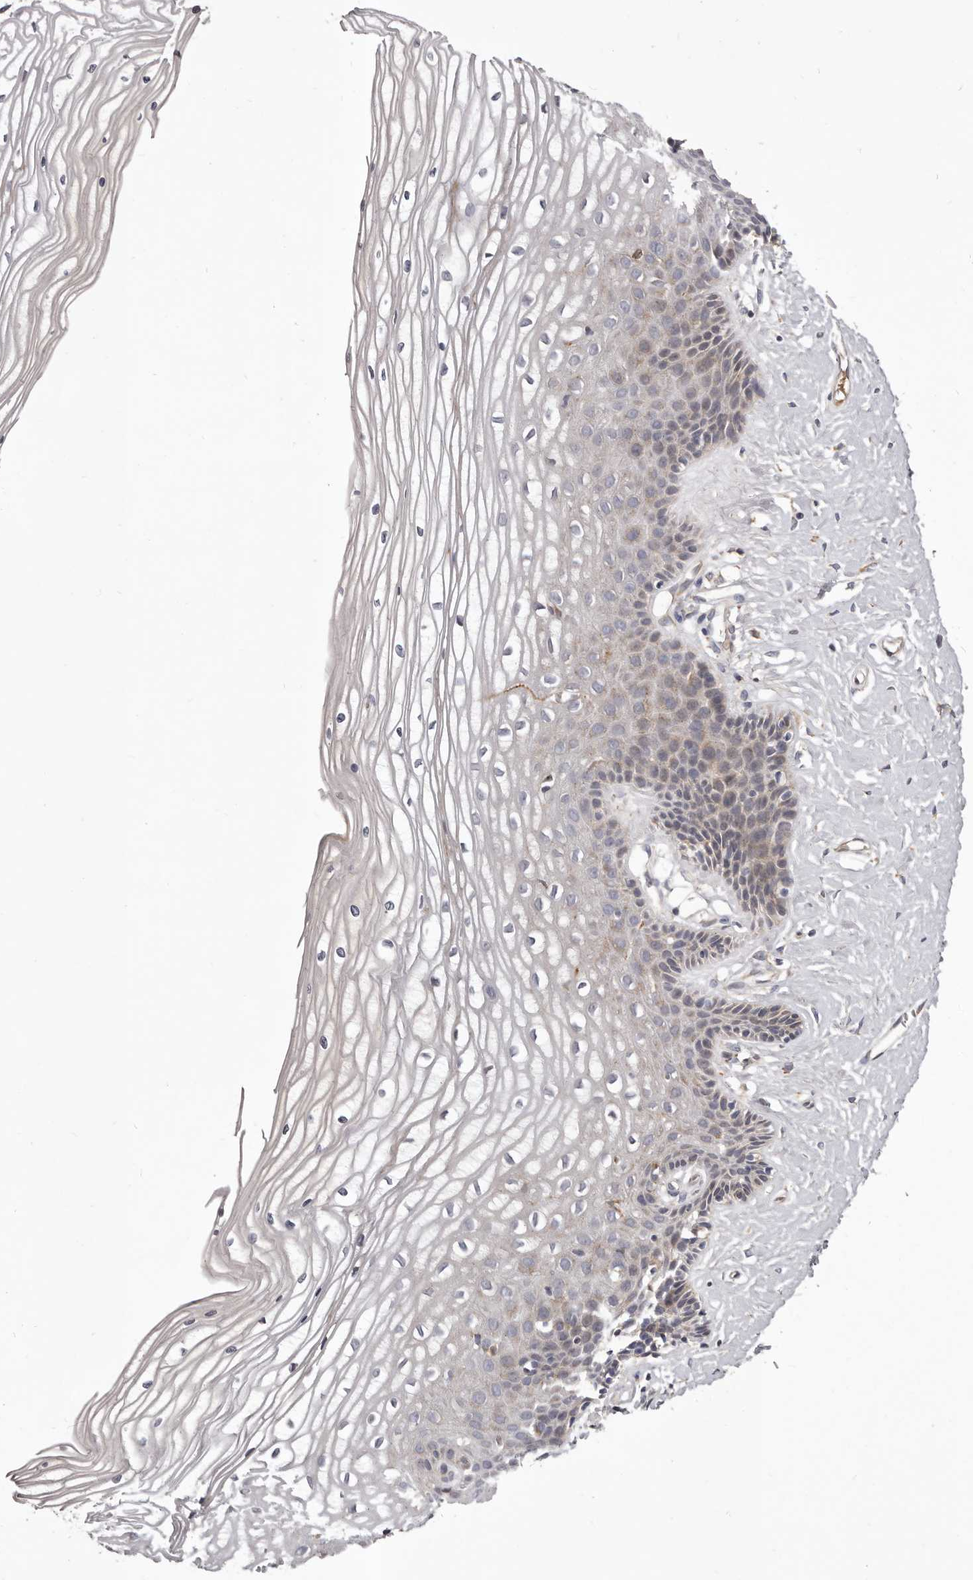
{"staining": {"intensity": "weak", "quantity": "25%-75%", "location": "cytoplasmic/membranous"}, "tissue": "vagina", "cell_type": "Squamous epithelial cells", "image_type": "normal", "snomed": [{"axis": "morphology", "description": "Normal tissue, NOS"}, {"axis": "topography", "description": "Vagina"}, {"axis": "topography", "description": "Cervix"}], "caption": "Vagina stained with DAB immunohistochemistry exhibits low levels of weak cytoplasmic/membranous expression in approximately 25%-75% of squamous epithelial cells. Using DAB (brown) and hematoxylin (blue) stains, captured at high magnification using brightfield microscopy.", "gene": "ALPK1", "patient": {"sex": "female", "age": 40}}